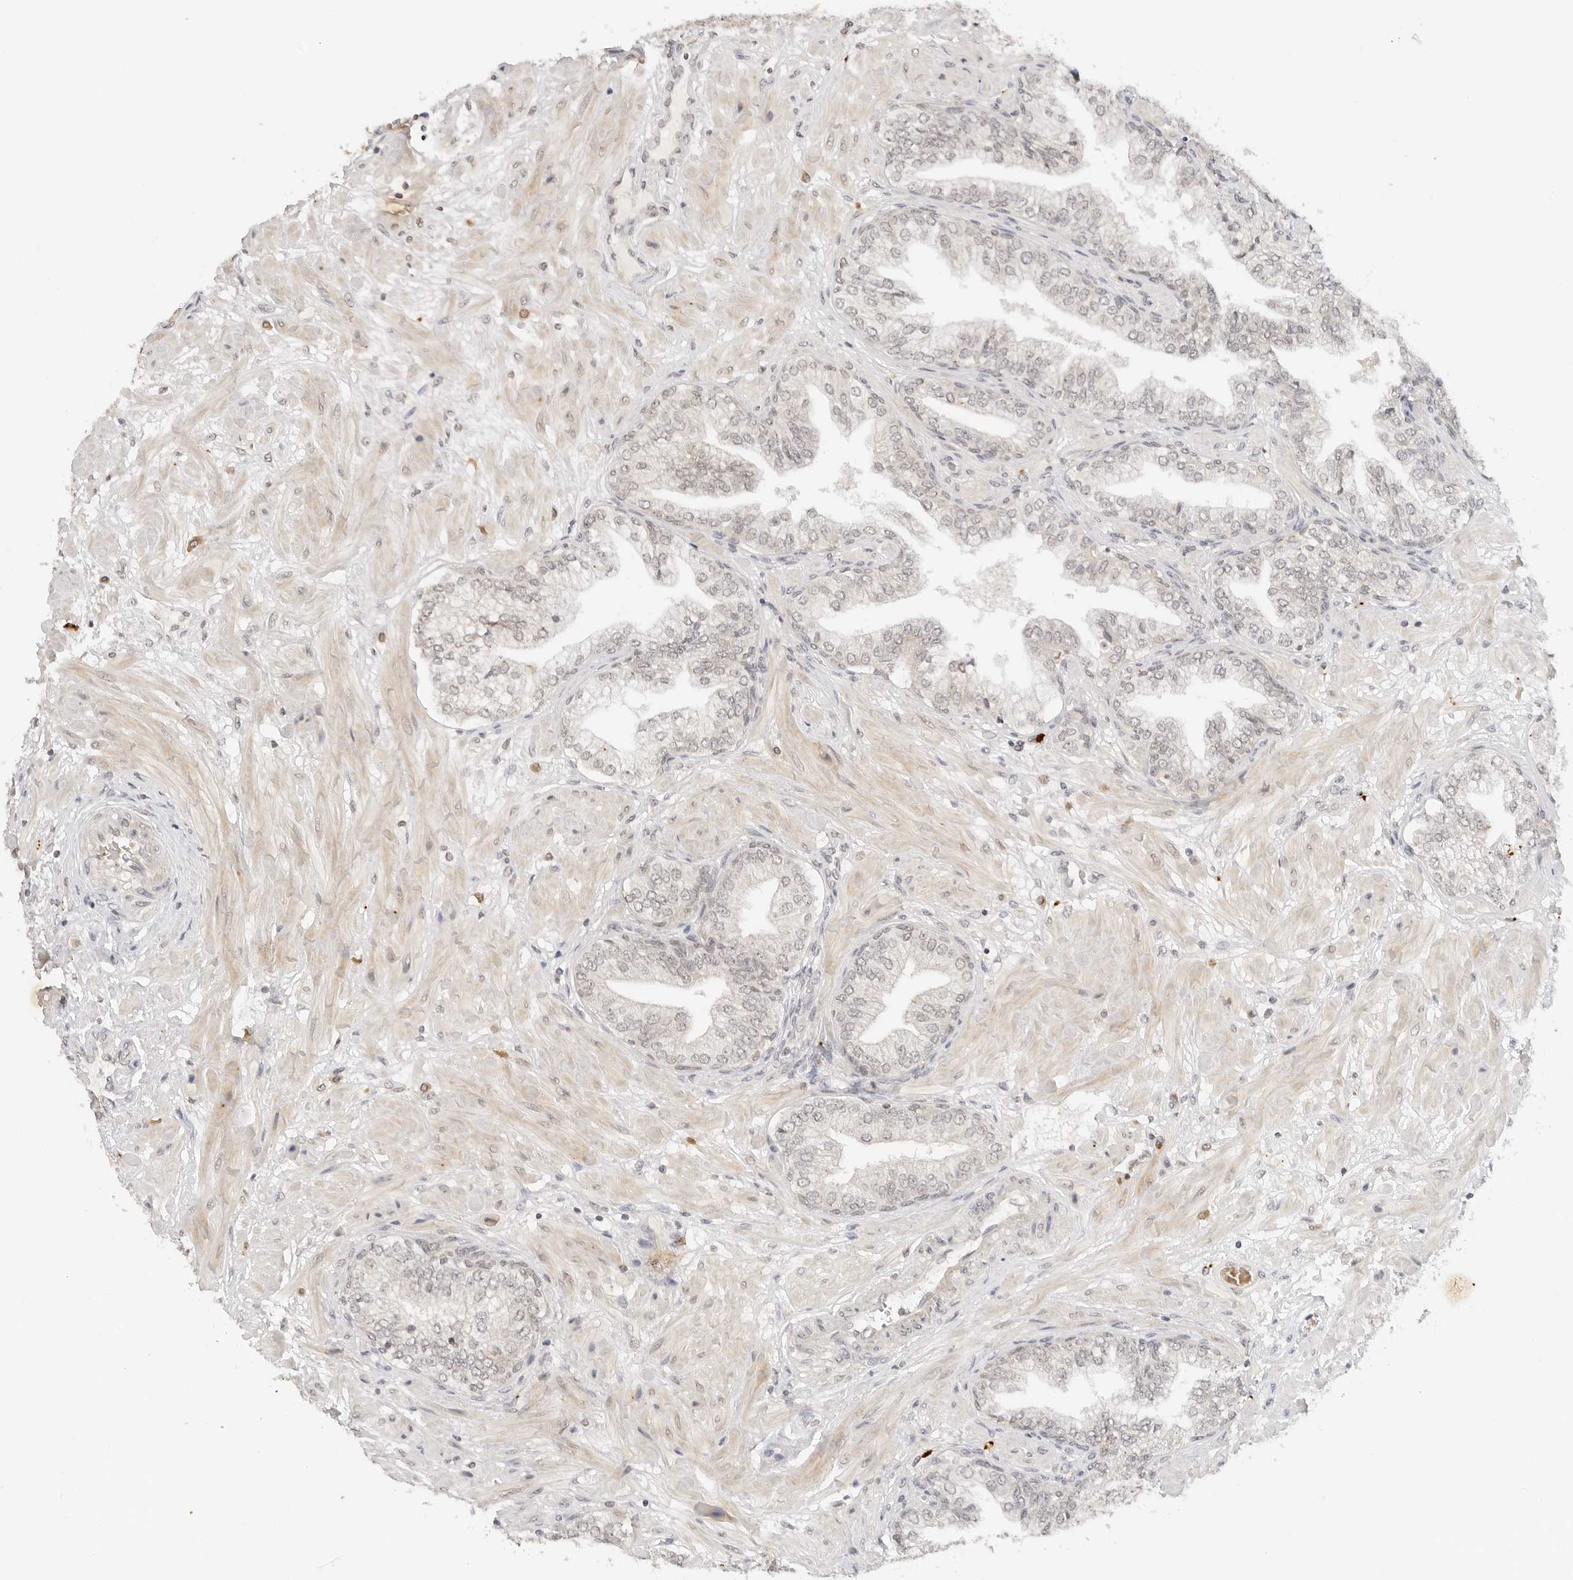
{"staining": {"intensity": "weak", "quantity": "<25%", "location": "nuclear"}, "tissue": "prostate cancer", "cell_type": "Tumor cells", "image_type": "cancer", "snomed": [{"axis": "morphology", "description": "Adenocarcinoma, High grade"}, {"axis": "topography", "description": "Prostate"}], "caption": "Immunohistochemistry (IHC) histopathology image of neoplastic tissue: prostate cancer (adenocarcinoma (high-grade)) stained with DAB (3,3'-diaminobenzidine) reveals no significant protein staining in tumor cells.", "gene": "GPR34", "patient": {"sex": "male", "age": 59}}